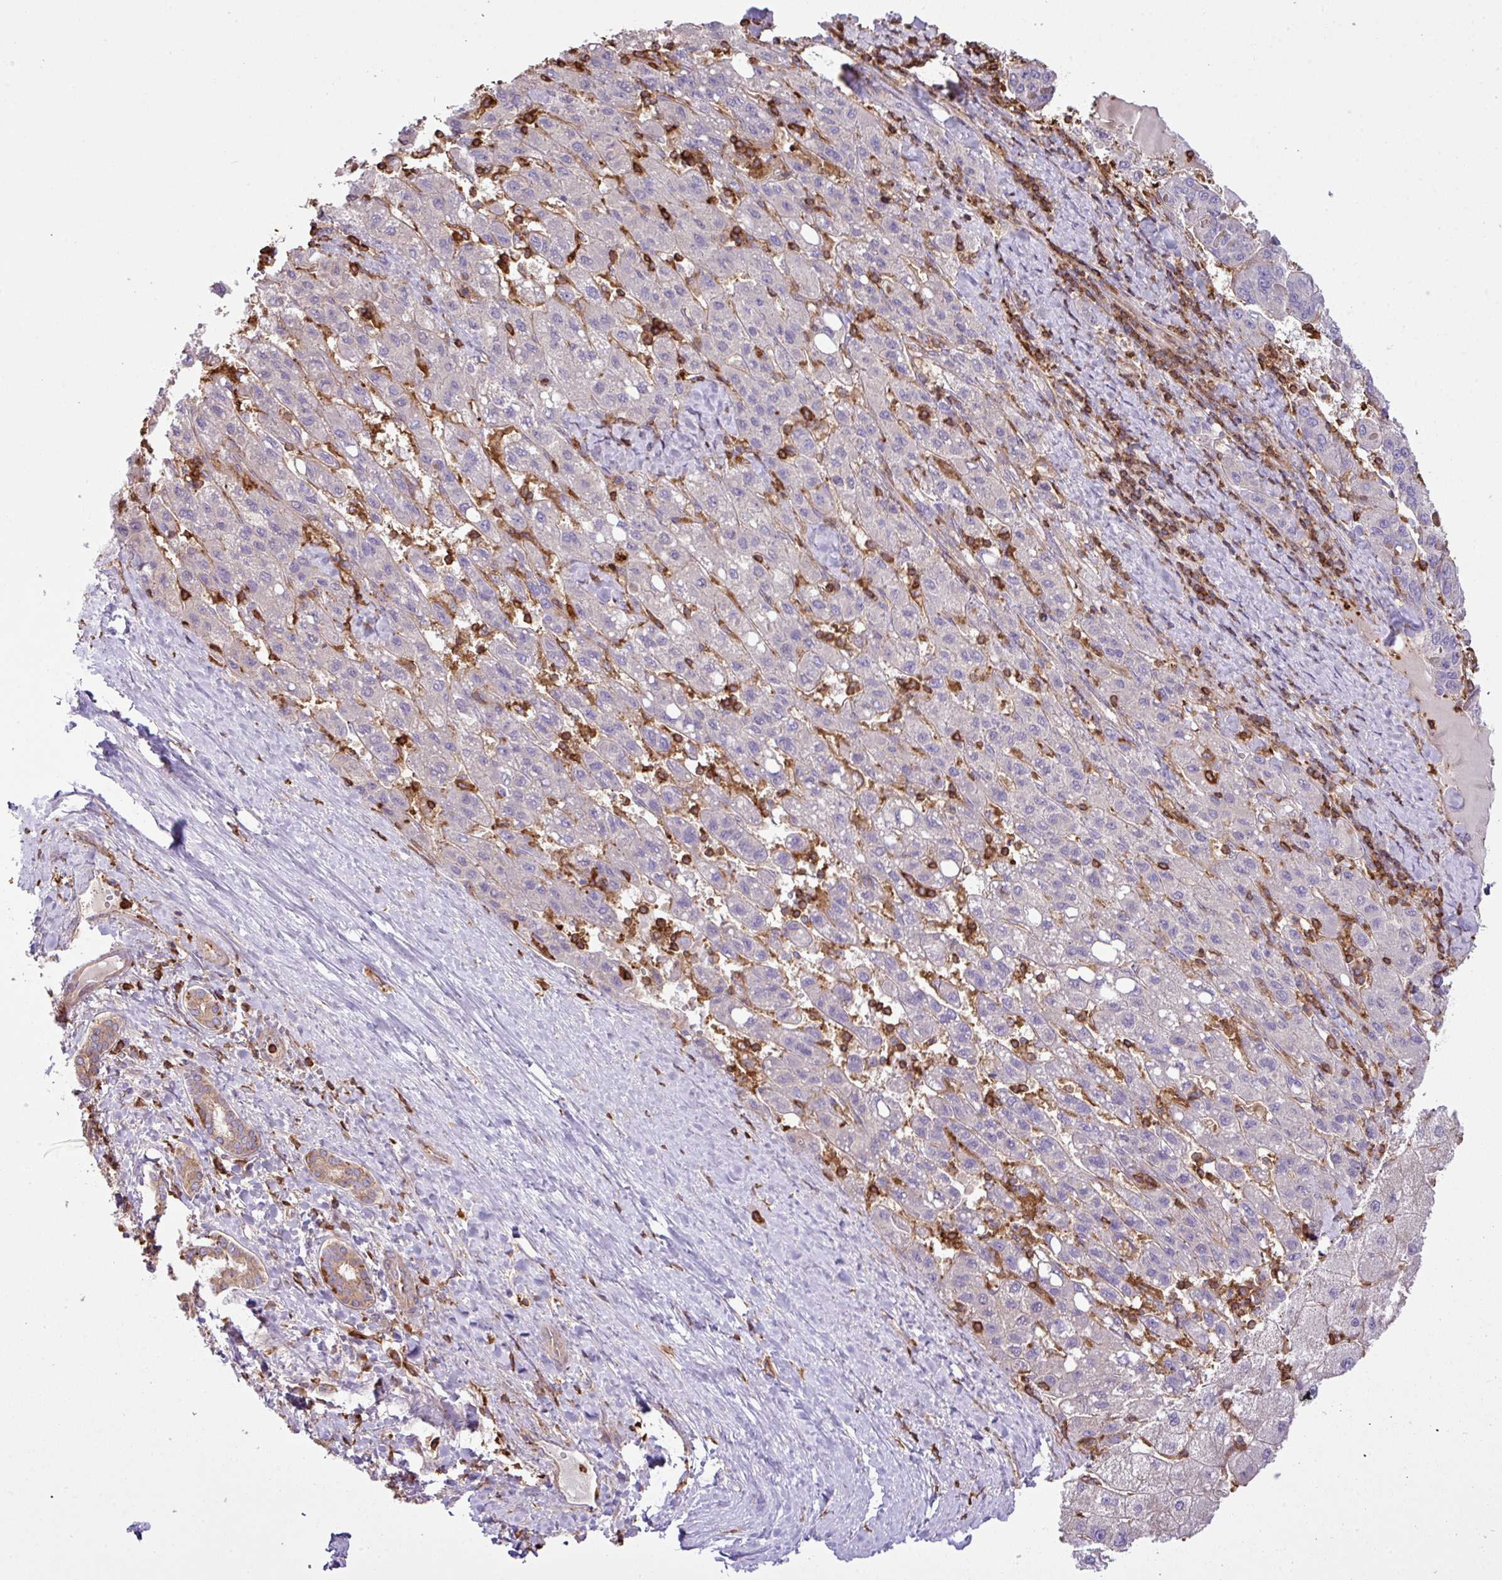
{"staining": {"intensity": "negative", "quantity": "none", "location": "none"}, "tissue": "liver cancer", "cell_type": "Tumor cells", "image_type": "cancer", "snomed": [{"axis": "morphology", "description": "Carcinoma, Hepatocellular, NOS"}, {"axis": "topography", "description": "Liver"}], "caption": "Micrograph shows no significant protein expression in tumor cells of liver cancer (hepatocellular carcinoma). The staining was performed using DAB (3,3'-diaminobenzidine) to visualize the protein expression in brown, while the nuclei were stained in blue with hematoxylin (Magnification: 20x).", "gene": "PGAP6", "patient": {"sex": "female", "age": 82}}